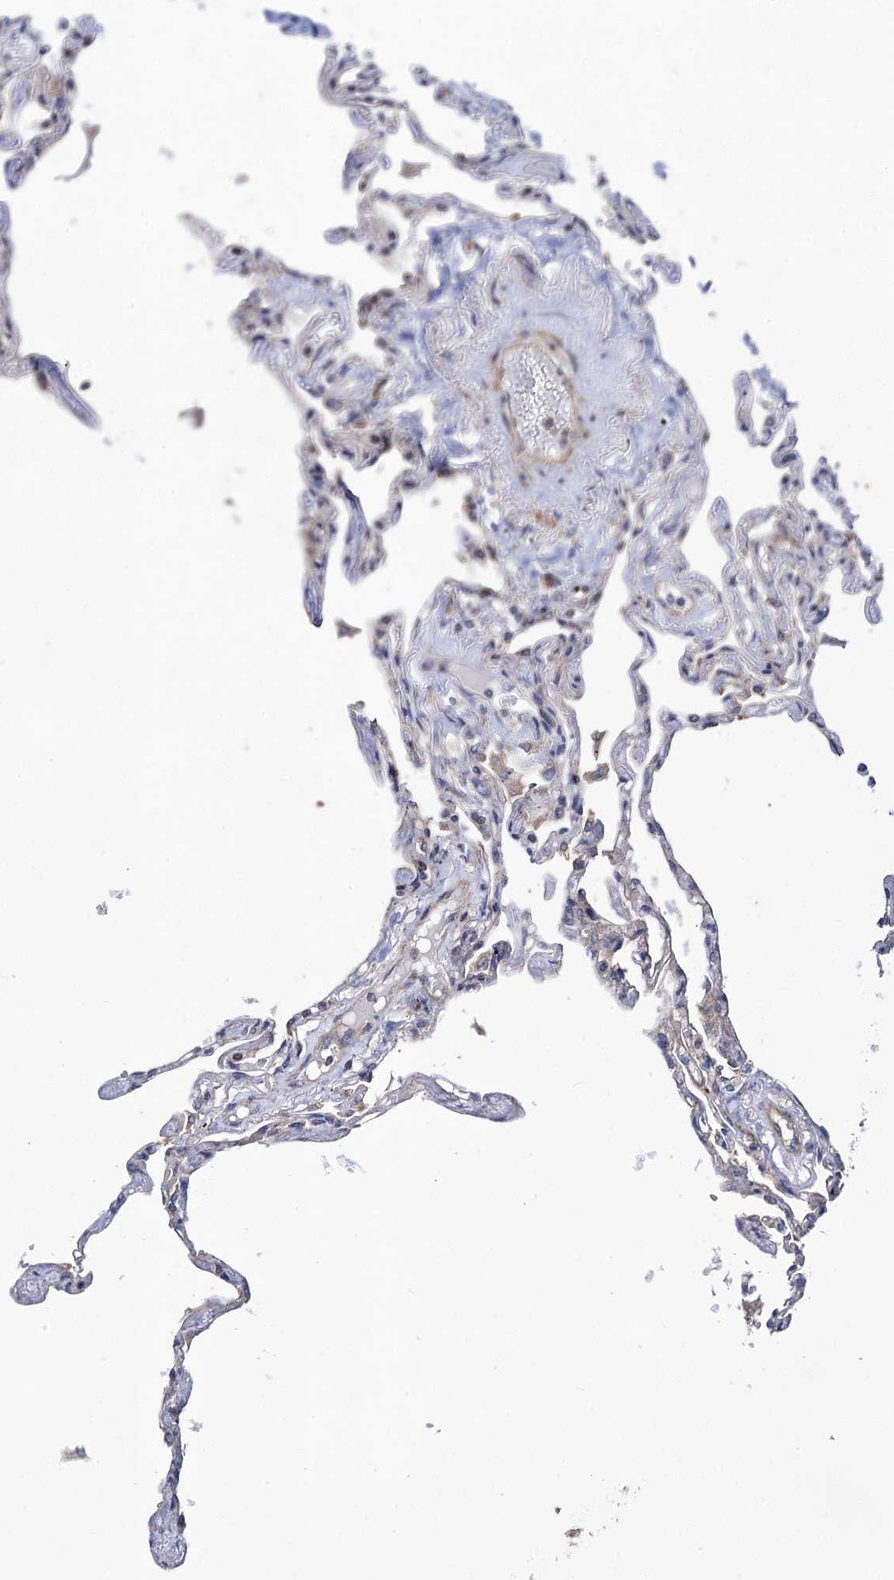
{"staining": {"intensity": "weak", "quantity": "25%-75%", "location": "cytoplasmic/membranous"}, "tissue": "lung", "cell_type": "Alveolar cells", "image_type": "normal", "snomed": [{"axis": "morphology", "description": "Normal tissue, NOS"}, {"axis": "topography", "description": "Lung"}], "caption": "The immunohistochemical stain labels weak cytoplasmic/membranous expression in alveolar cells of normal lung. (IHC, brightfield microscopy, high magnification).", "gene": "DYDC1", "patient": {"sex": "female", "age": 67}}